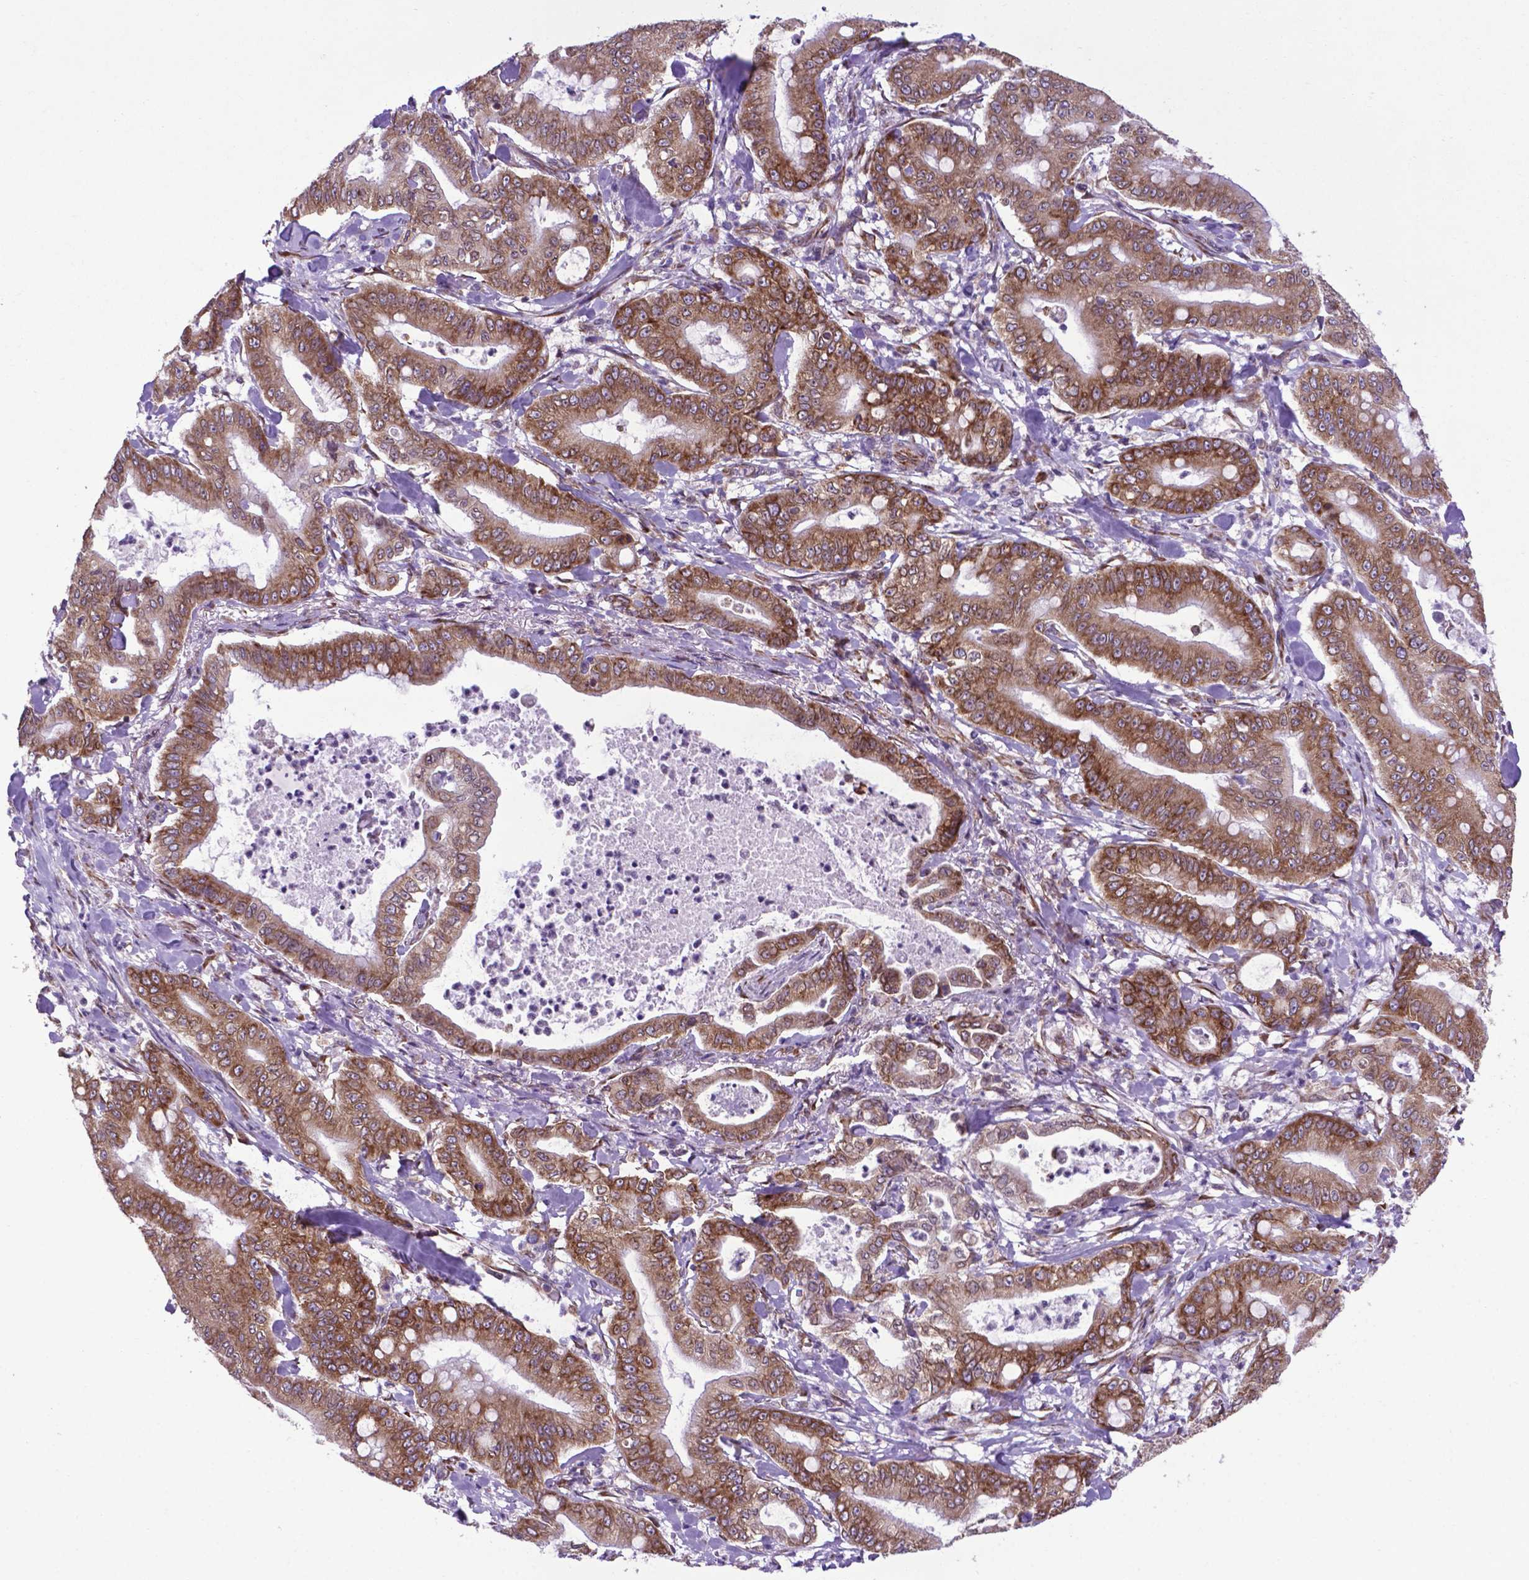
{"staining": {"intensity": "moderate", "quantity": ">75%", "location": "cytoplasmic/membranous"}, "tissue": "pancreatic cancer", "cell_type": "Tumor cells", "image_type": "cancer", "snomed": [{"axis": "morphology", "description": "Adenocarcinoma, NOS"}, {"axis": "topography", "description": "Pancreas"}], "caption": "Protein expression analysis of pancreatic cancer displays moderate cytoplasmic/membranous positivity in approximately >75% of tumor cells.", "gene": "WDR83OS", "patient": {"sex": "male", "age": 71}}